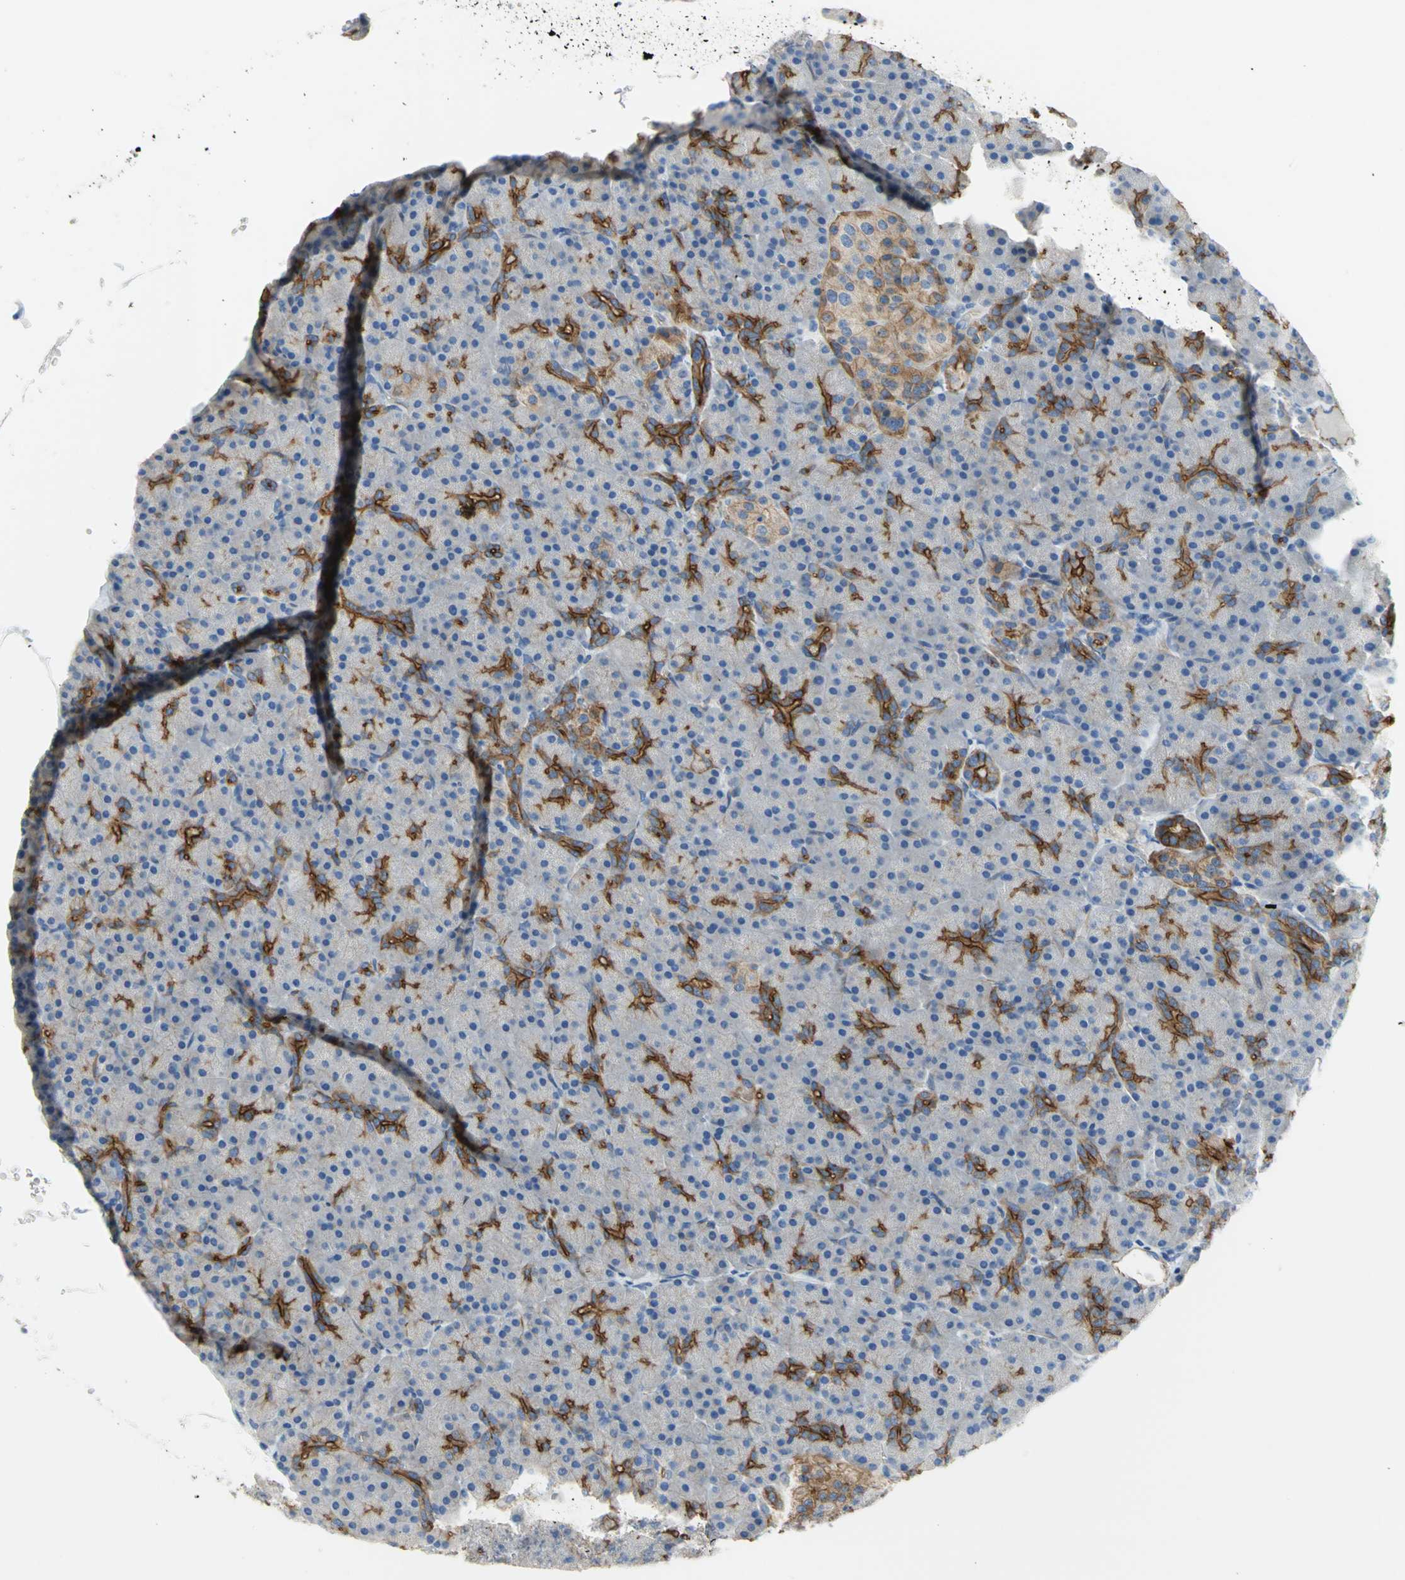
{"staining": {"intensity": "negative", "quantity": "none", "location": "none"}, "tissue": "pancreas", "cell_type": "Exocrine glandular cells", "image_type": "normal", "snomed": [{"axis": "morphology", "description": "Normal tissue, NOS"}, {"axis": "topography", "description": "Pancreas"}], "caption": "An immunohistochemistry micrograph of benign pancreas is shown. There is no staining in exocrine glandular cells of pancreas. Brightfield microscopy of IHC stained with DAB (3,3'-diaminobenzidine) (brown) and hematoxylin (blue), captured at high magnification.", "gene": "FLNB", "patient": {"sex": "female", "age": 43}}